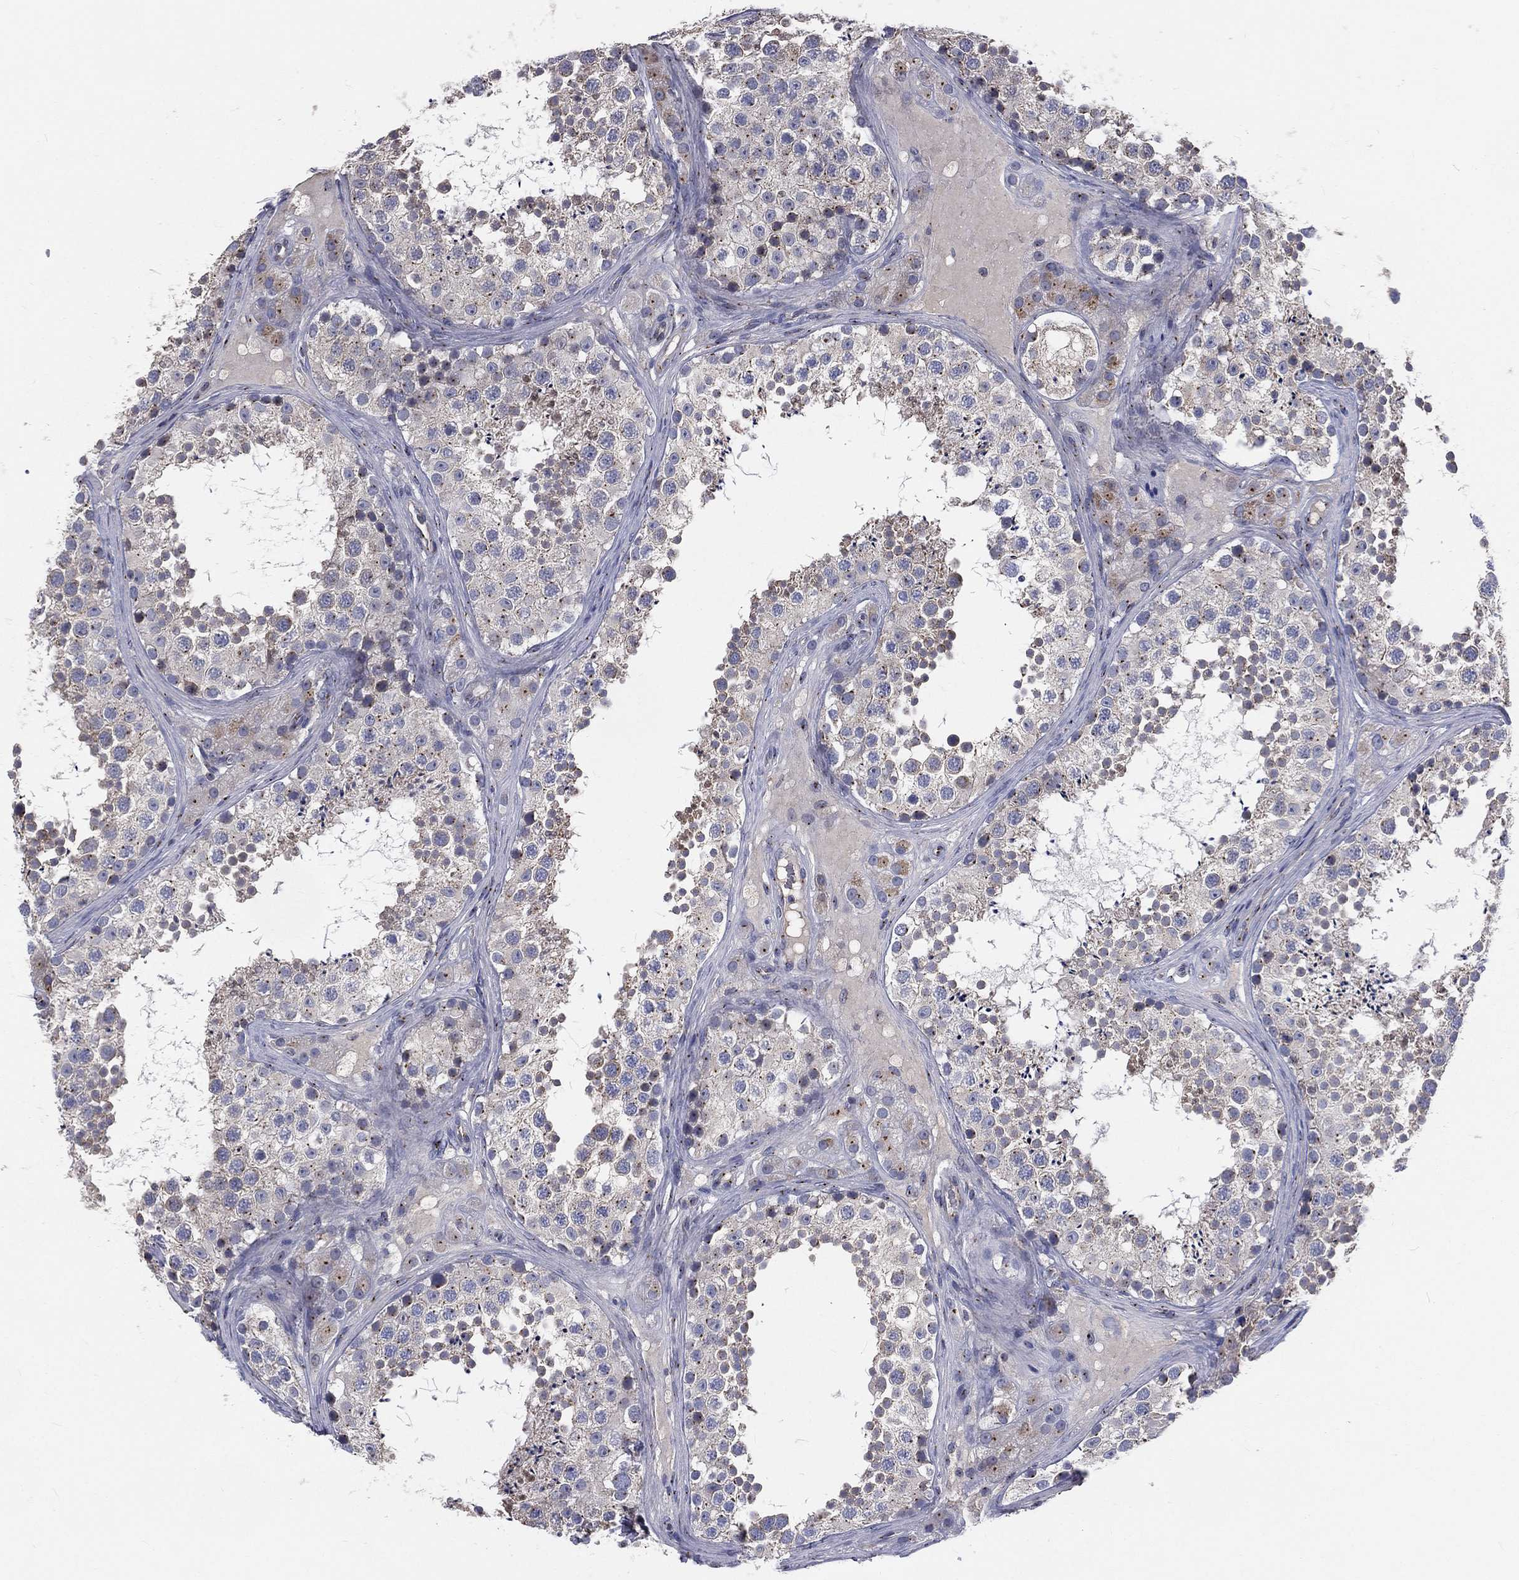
{"staining": {"intensity": "moderate", "quantity": "25%-75%", "location": "cytoplasmic/membranous"}, "tissue": "testis", "cell_type": "Cells in seminiferous ducts", "image_type": "normal", "snomed": [{"axis": "morphology", "description": "Normal tissue, NOS"}, {"axis": "topography", "description": "Testis"}], "caption": "Protein expression analysis of normal testis reveals moderate cytoplasmic/membranous positivity in about 25%-75% of cells in seminiferous ducts.", "gene": "CROCC", "patient": {"sex": "male", "age": 41}}